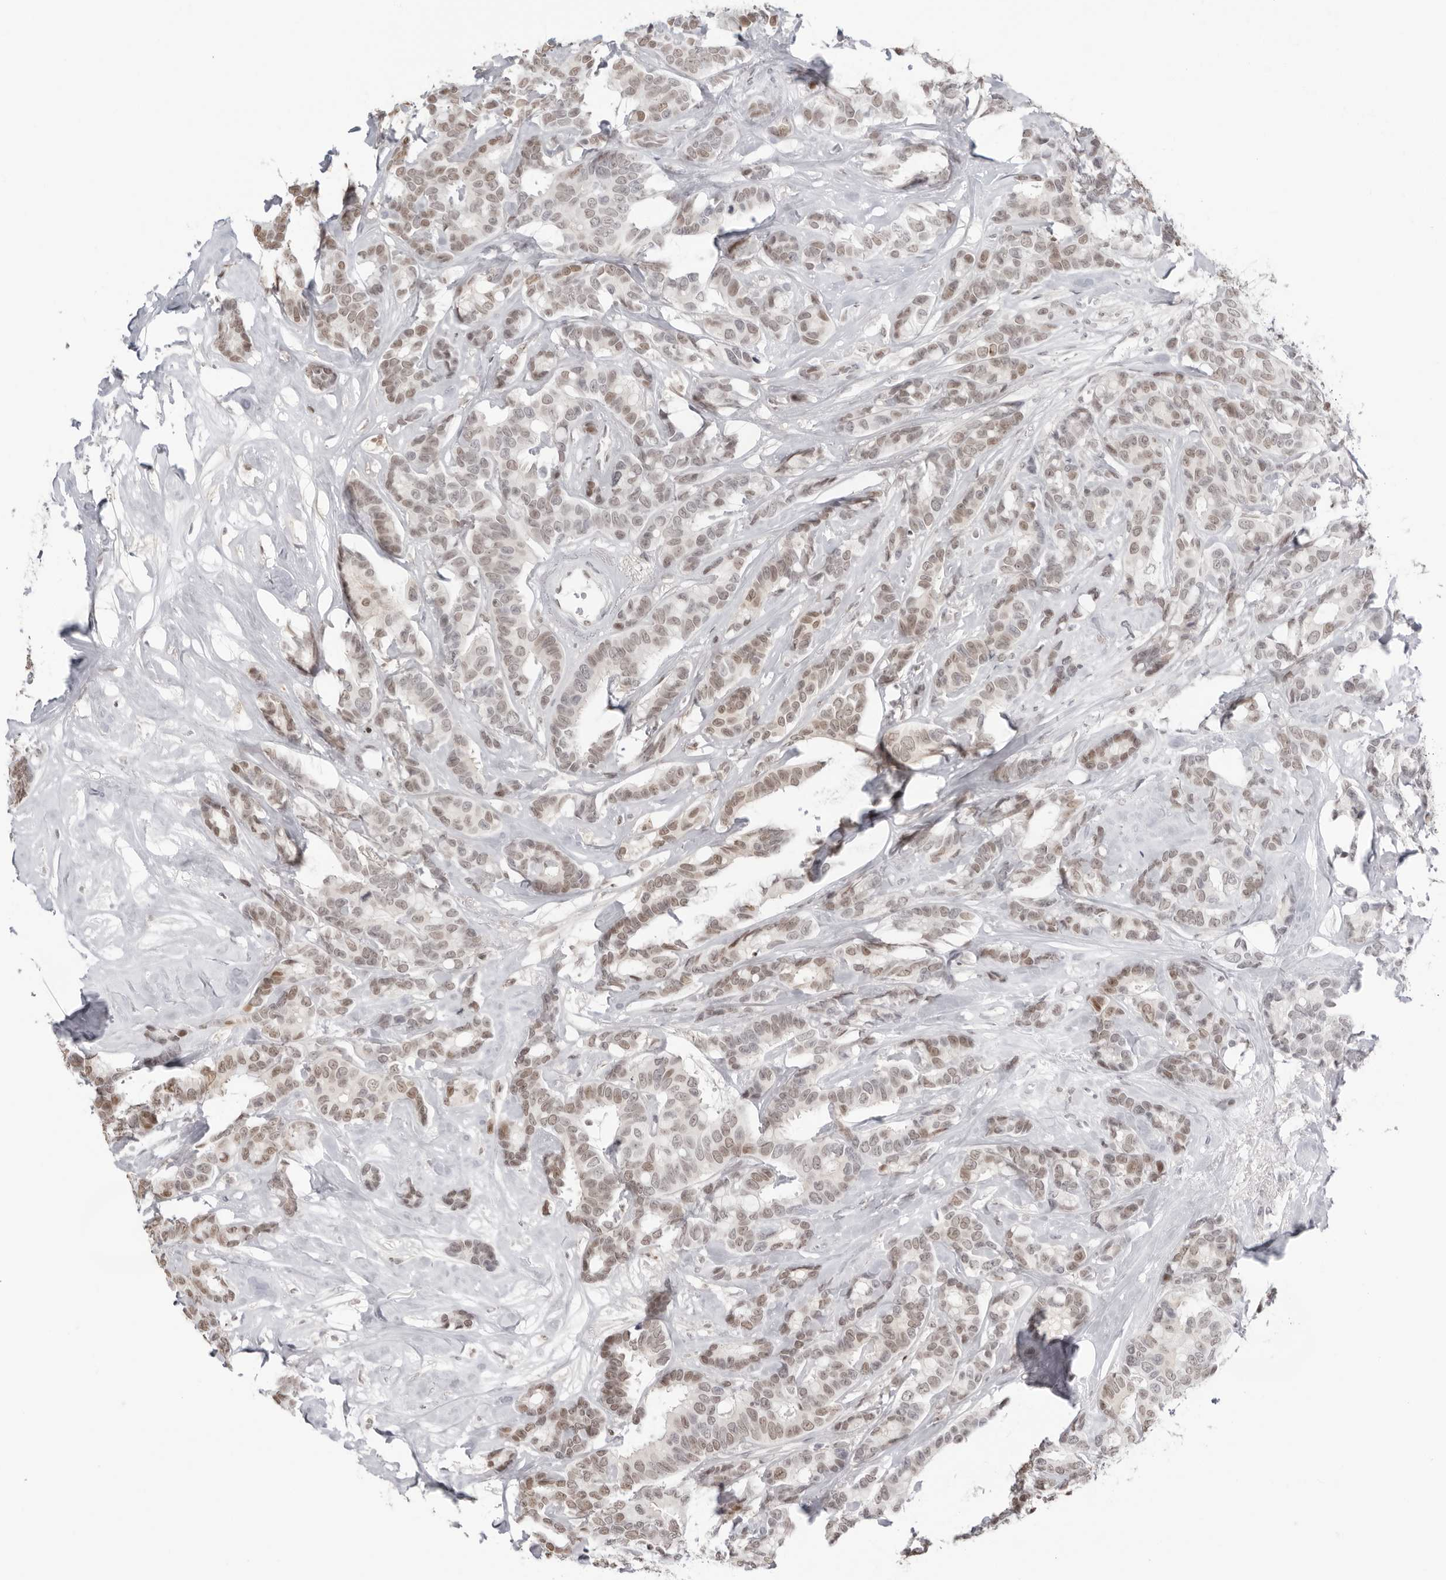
{"staining": {"intensity": "moderate", "quantity": ">75%", "location": "nuclear"}, "tissue": "breast cancer", "cell_type": "Tumor cells", "image_type": "cancer", "snomed": [{"axis": "morphology", "description": "Duct carcinoma"}, {"axis": "topography", "description": "Breast"}], "caption": "Immunohistochemistry image of breast cancer stained for a protein (brown), which reveals medium levels of moderate nuclear positivity in approximately >75% of tumor cells.", "gene": "RNF146", "patient": {"sex": "female", "age": 87}}